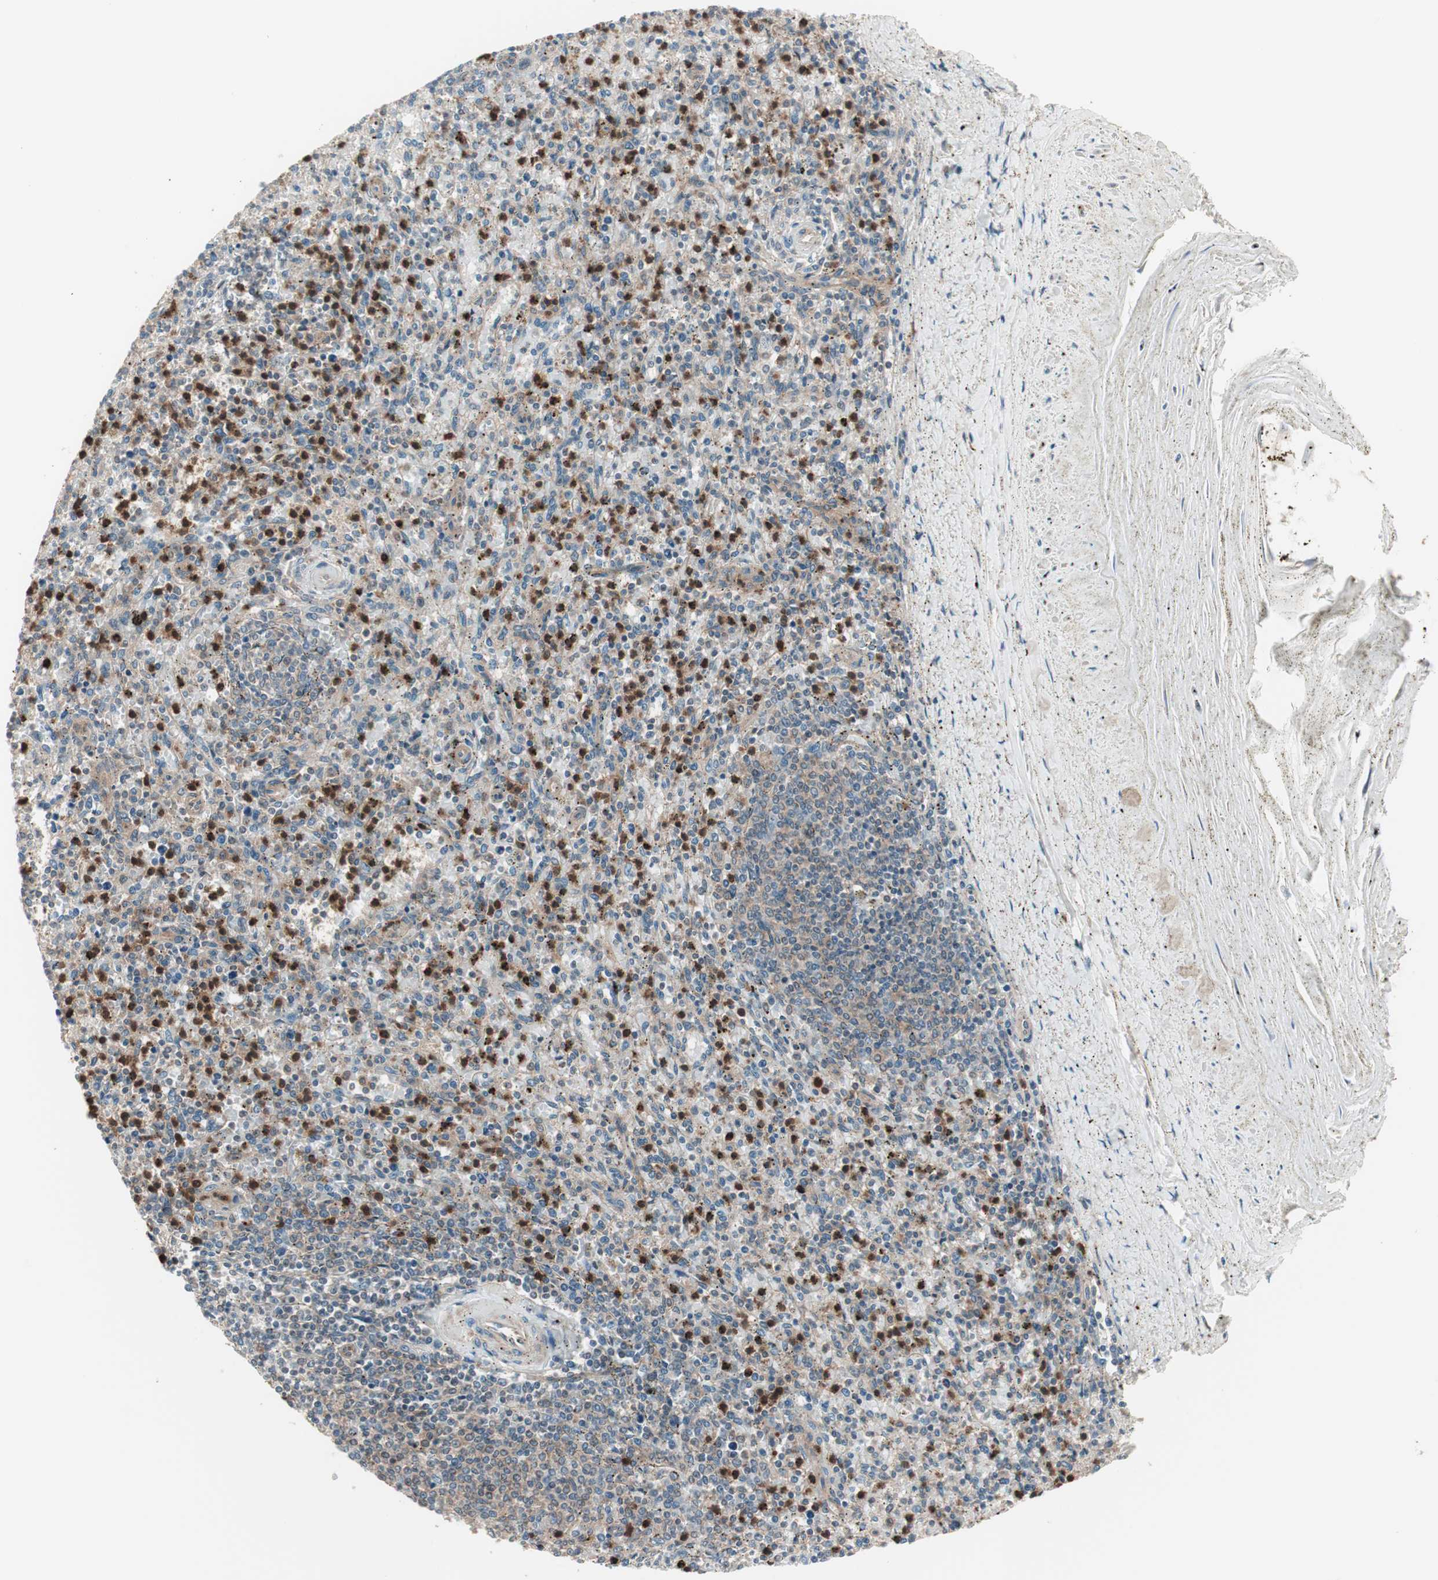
{"staining": {"intensity": "moderate", "quantity": "25%-75%", "location": "cytoplasmic/membranous"}, "tissue": "spleen", "cell_type": "Cells in red pulp", "image_type": "normal", "snomed": [{"axis": "morphology", "description": "Normal tissue, NOS"}, {"axis": "topography", "description": "Spleen"}], "caption": "Benign spleen exhibits moderate cytoplasmic/membranous positivity in about 25%-75% of cells in red pulp (IHC, brightfield microscopy, high magnification)..", "gene": "TSG101", "patient": {"sex": "male", "age": 72}}